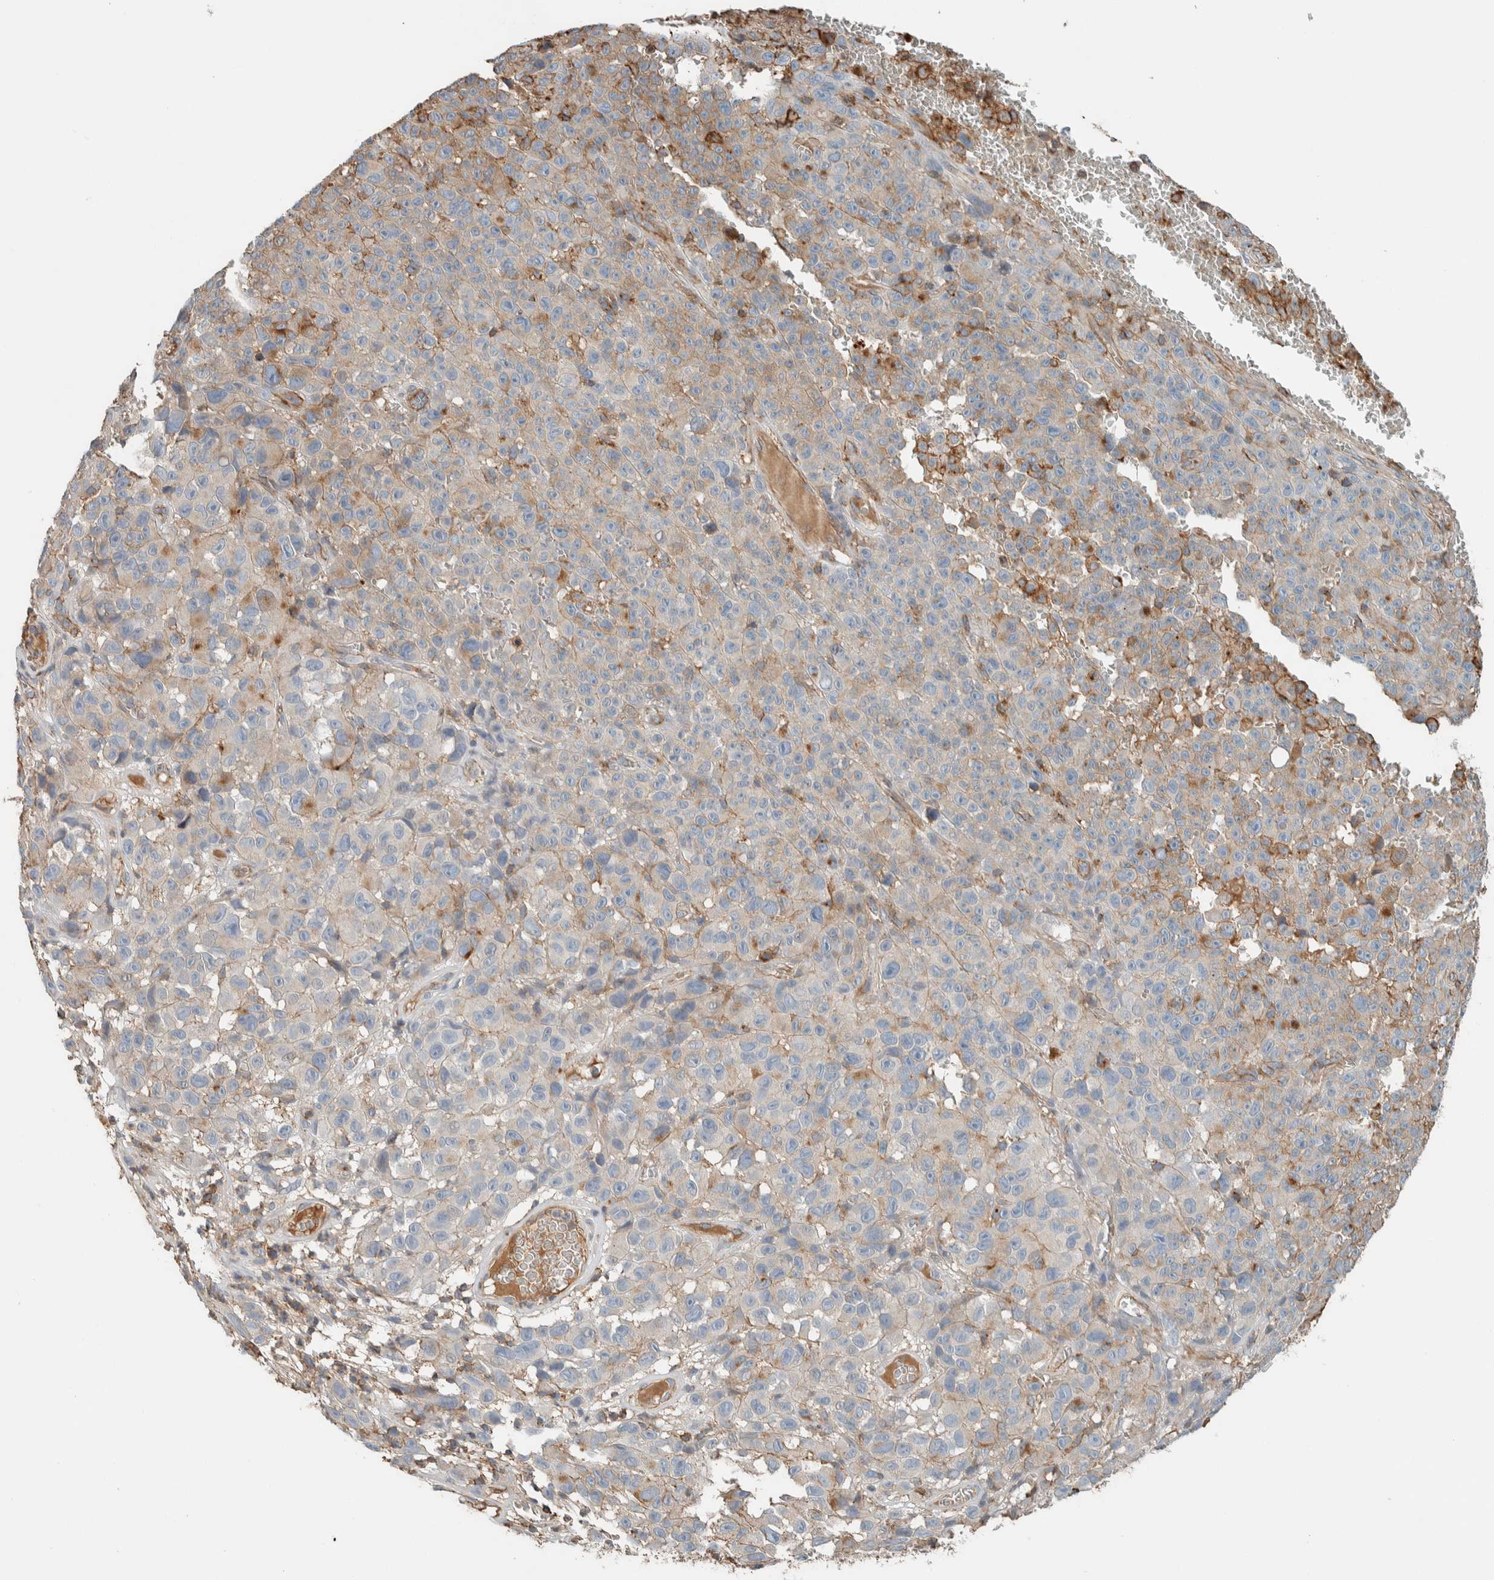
{"staining": {"intensity": "negative", "quantity": "none", "location": "none"}, "tissue": "melanoma", "cell_type": "Tumor cells", "image_type": "cancer", "snomed": [{"axis": "morphology", "description": "Malignant melanoma, NOS"}, {"axis": "topography", "description": "Skin"}], "caption": "A high-resolution photomicrograph shows immunohistochemistry (IHC) staining of malignant melanoma, which exhibits no significant expression in tumor cells.", "gene": "CTBP2", "patient": {"sex": "female", "age": 82}}